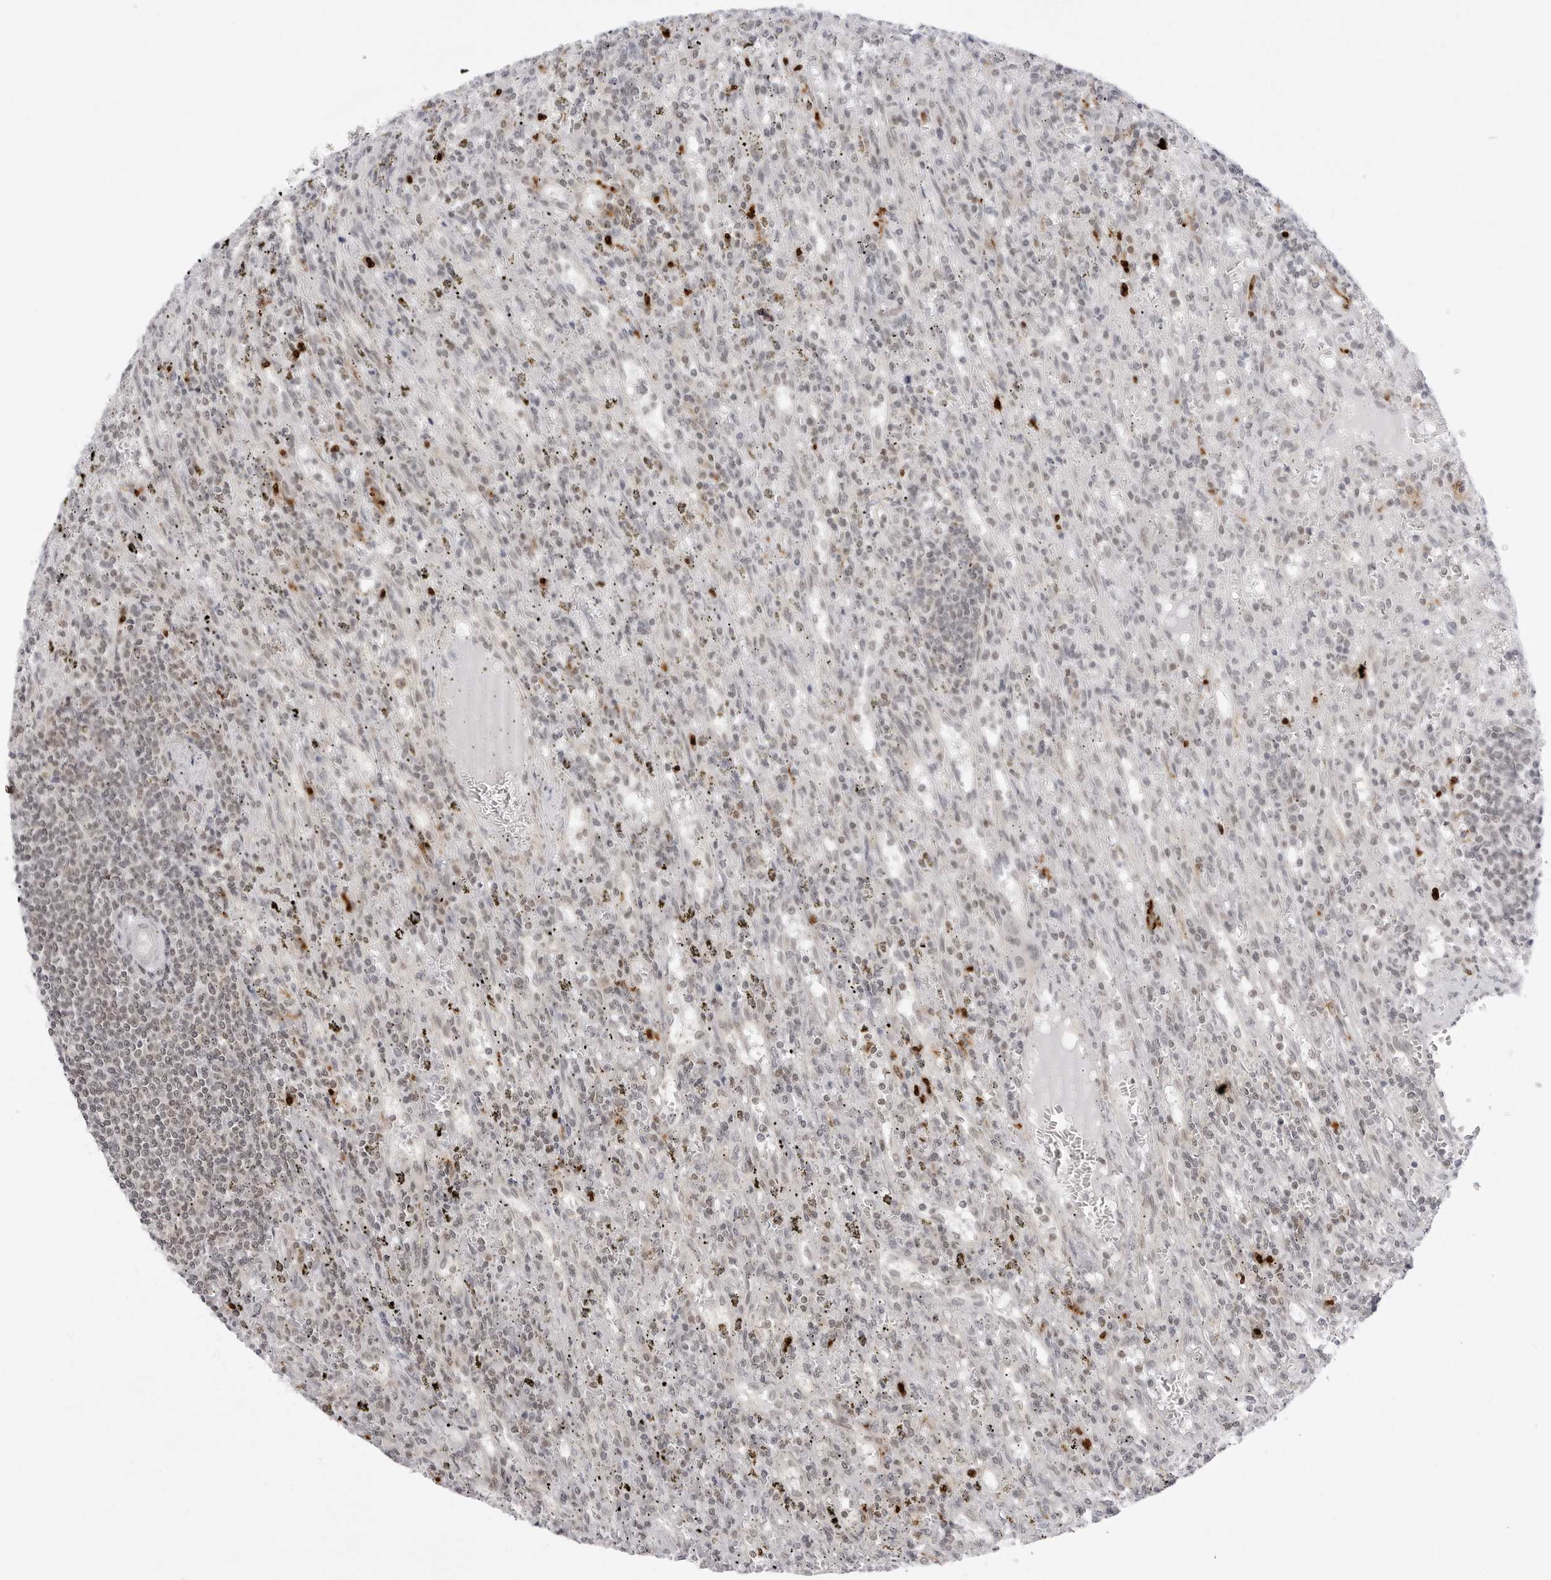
{"staining": {"intensity": "weak", "quantity": "25%-75%", "location": "nuclear"}, "tissue": "lymphoma", "cell_type": "Tumor cells", "image_type": "cancer", "snomed": [{"axis": "morphology", "description": "Malignant lymphoma, non-Hodgkin's type, Low grade"}, {"axis": "topography", "description": "Spleen"}], "caption": "Lymphoma stained with a protein marker displays weak staining in tumor cells.", "gene": "PPP2R5C", "patient": {"sex": "male", "age": 76}}